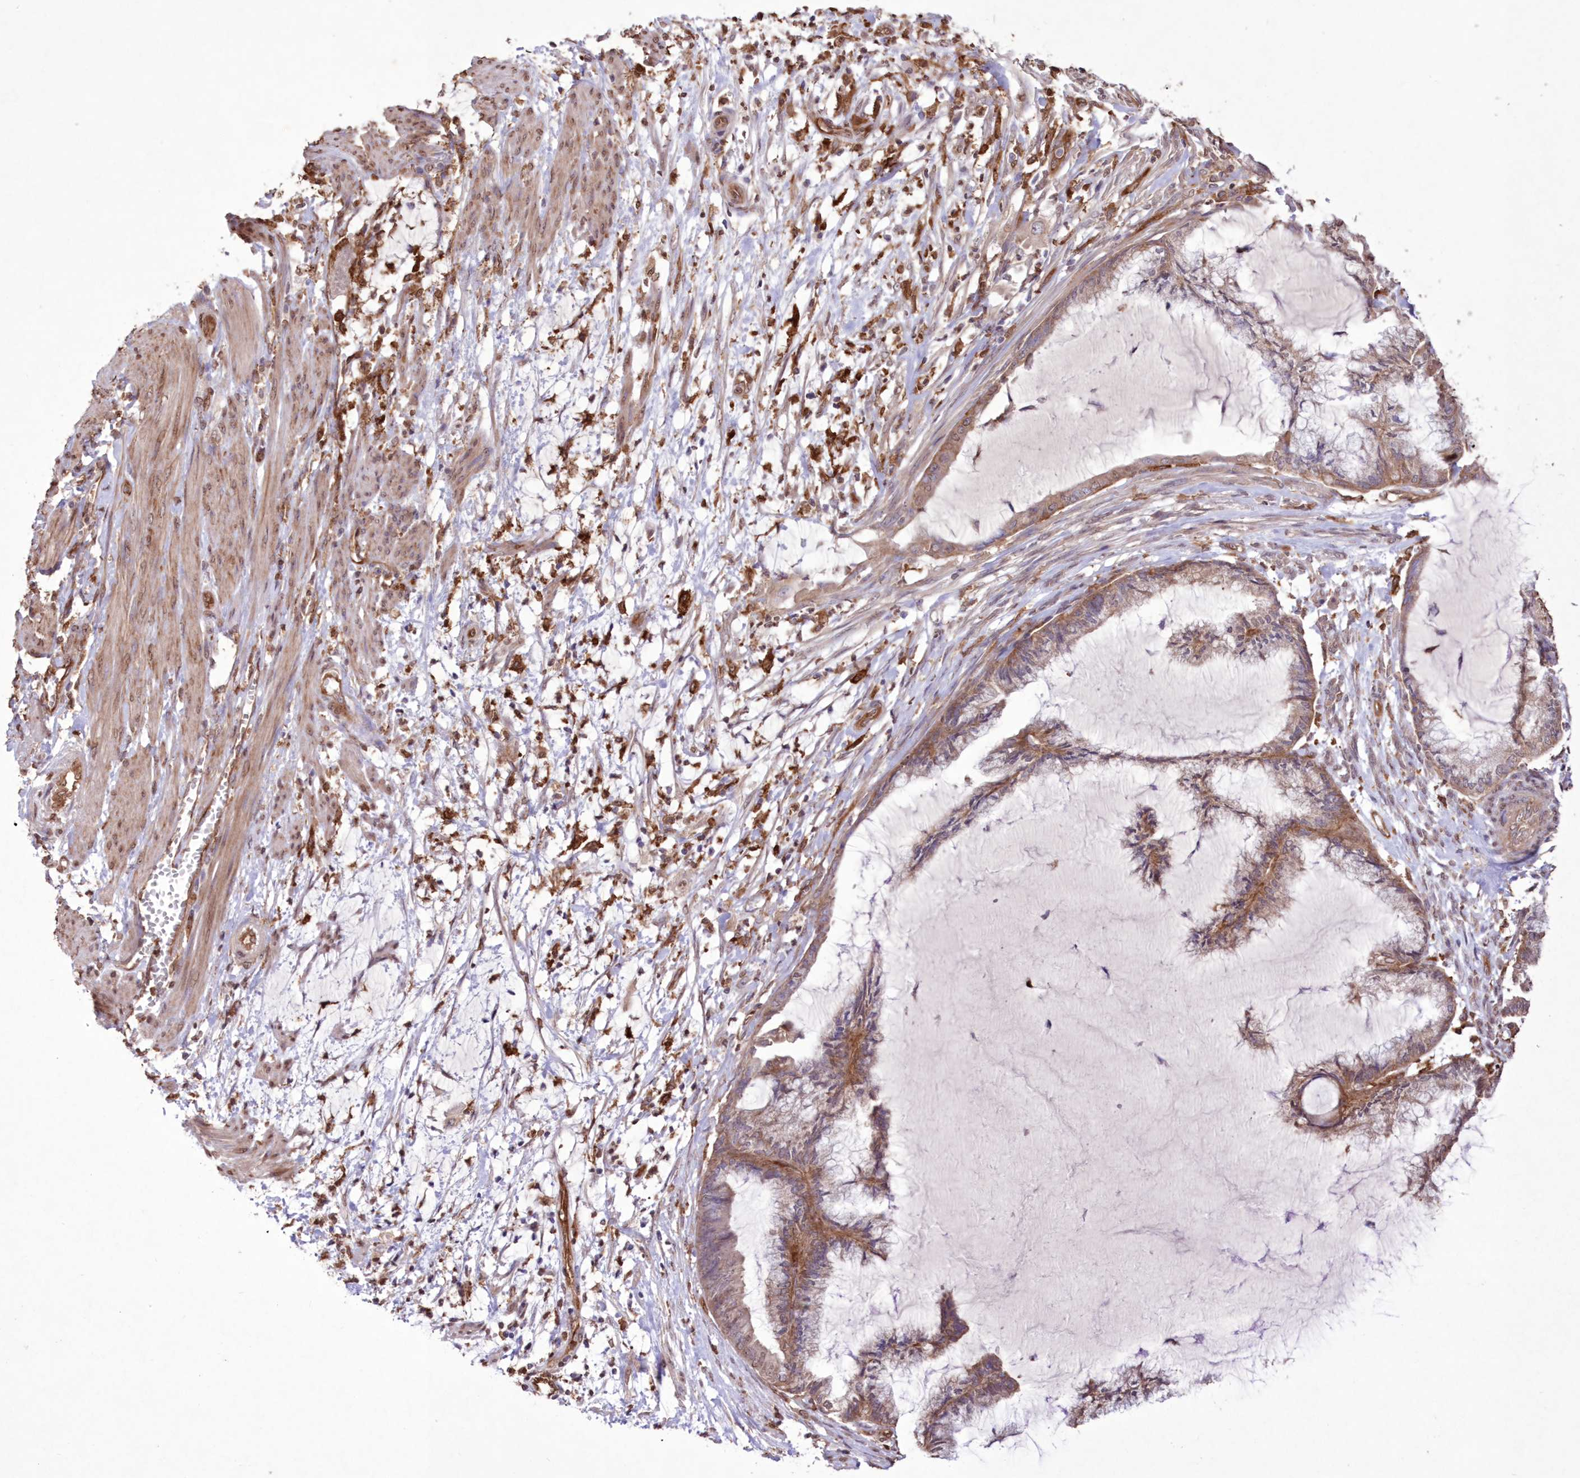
{"staining": {"intensity": "weak", "quantity": ">75%", "location": "cytoplasmic/membranous"}, "tissue": "endometrial cancer", "cell_type": "Tumor cells", "image_type": "cancer", "snomed": [{"axis": "morphology", "description": "Adenocarcinoma, NOS"}, {"axis": "topography", "description": "Endometrium"}], "caption": "Immunohistochemical staining of human endometrial cancer (adenocarcinoma) shows weak cytoplasmic/membranous protein positivity in approximately >75% of tumor cells.", "gene": "FCHO2", "patient": {"sex": "female", "age": 86}}